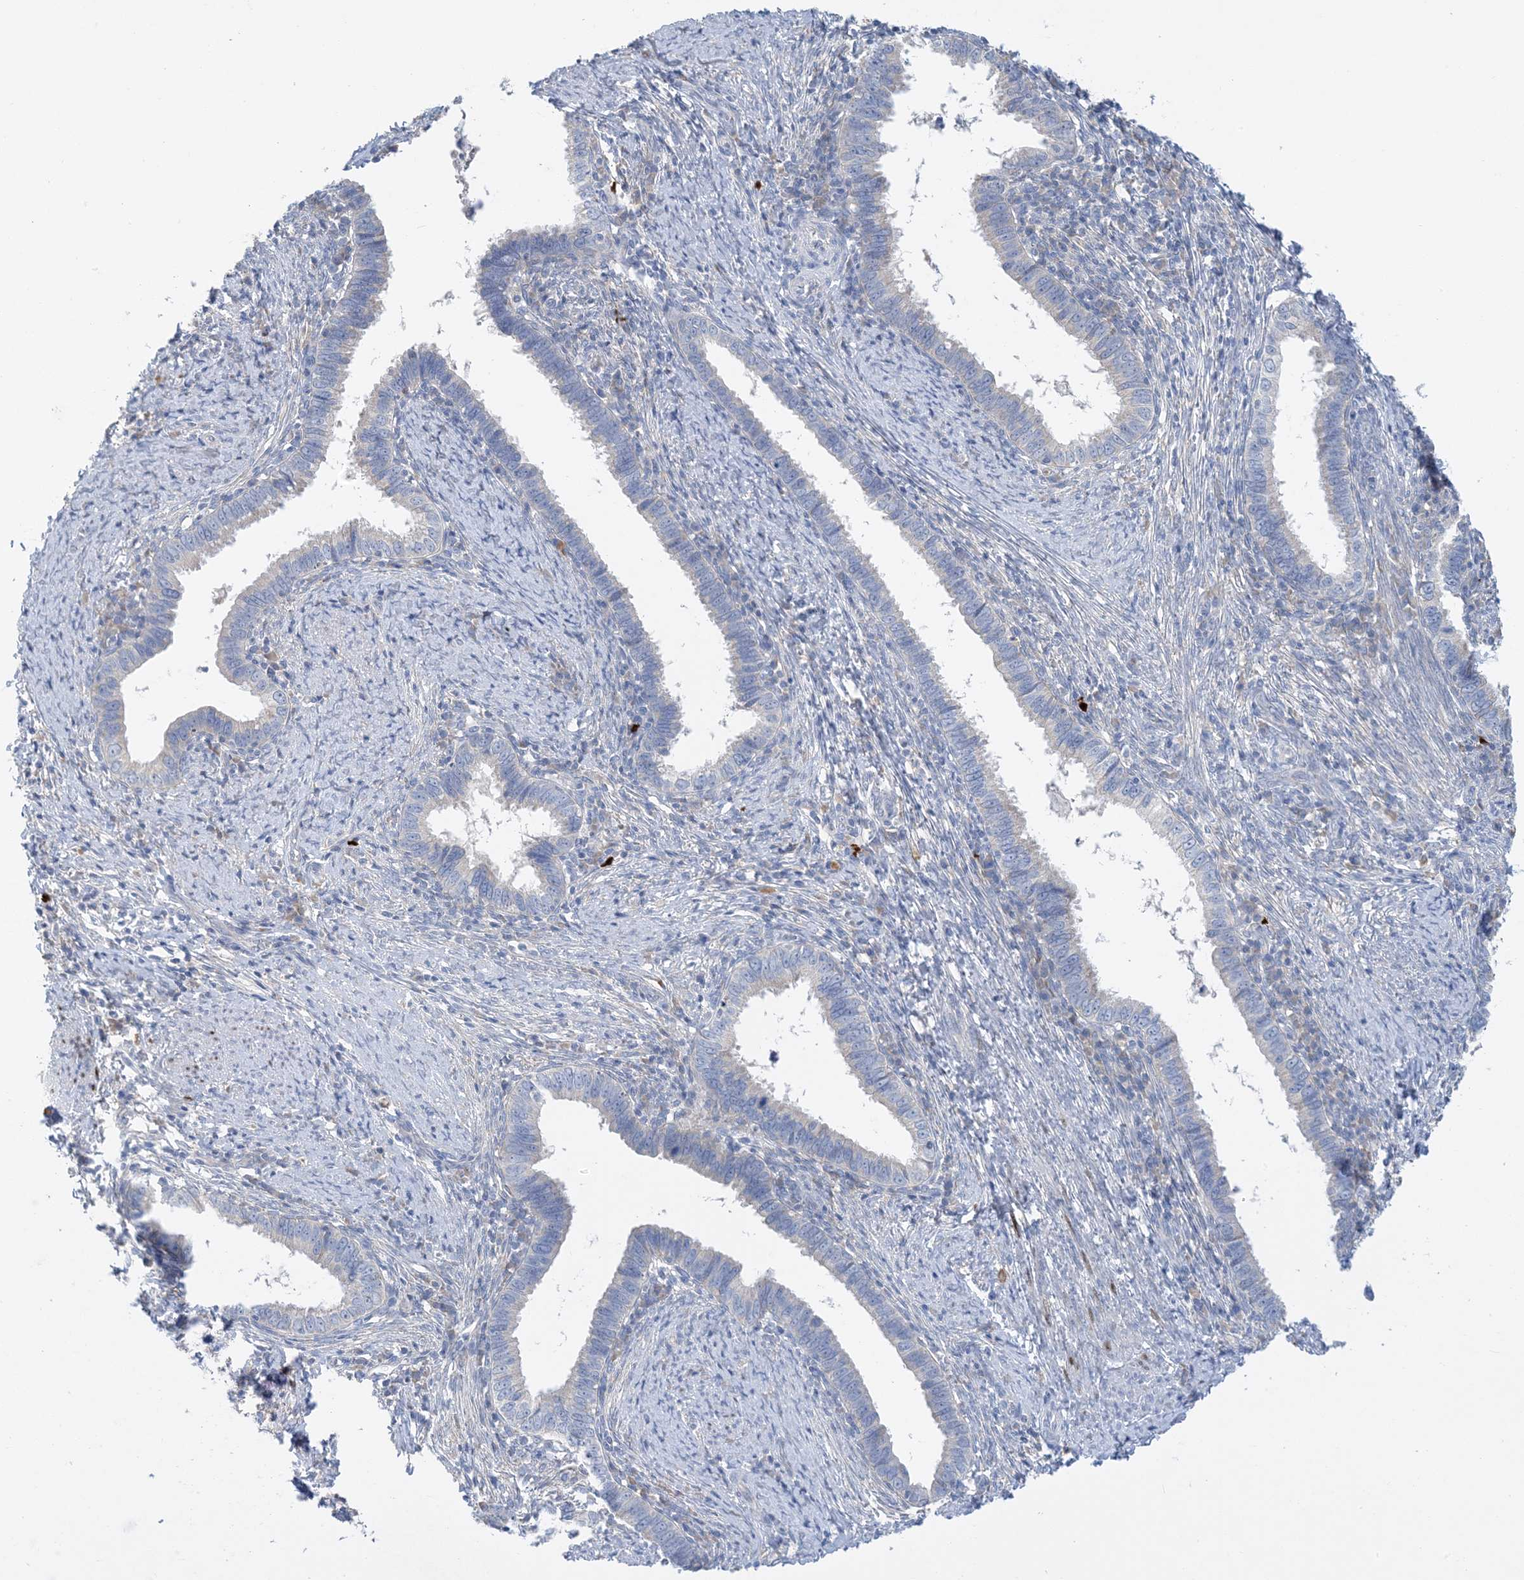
{"staining": {"intensity": "negative", "quantity": "none", "location": "none"}, "tissue": "cervical cancer", "cell_type": "Tumor cells", "image_type": "cancer", "snomed": [{"axis": "morphology", "description": "Adenocarcinoma, NOS"}, {"axis": "topography", "description": "Cervix"}], "caption": "Immunohistochemistry (IHC) of human cervical adenocarcinoma displays no positivity in tumor cells.", "gene": "ZCCHC18", "patient": {"sex": "female", "age": 36}}